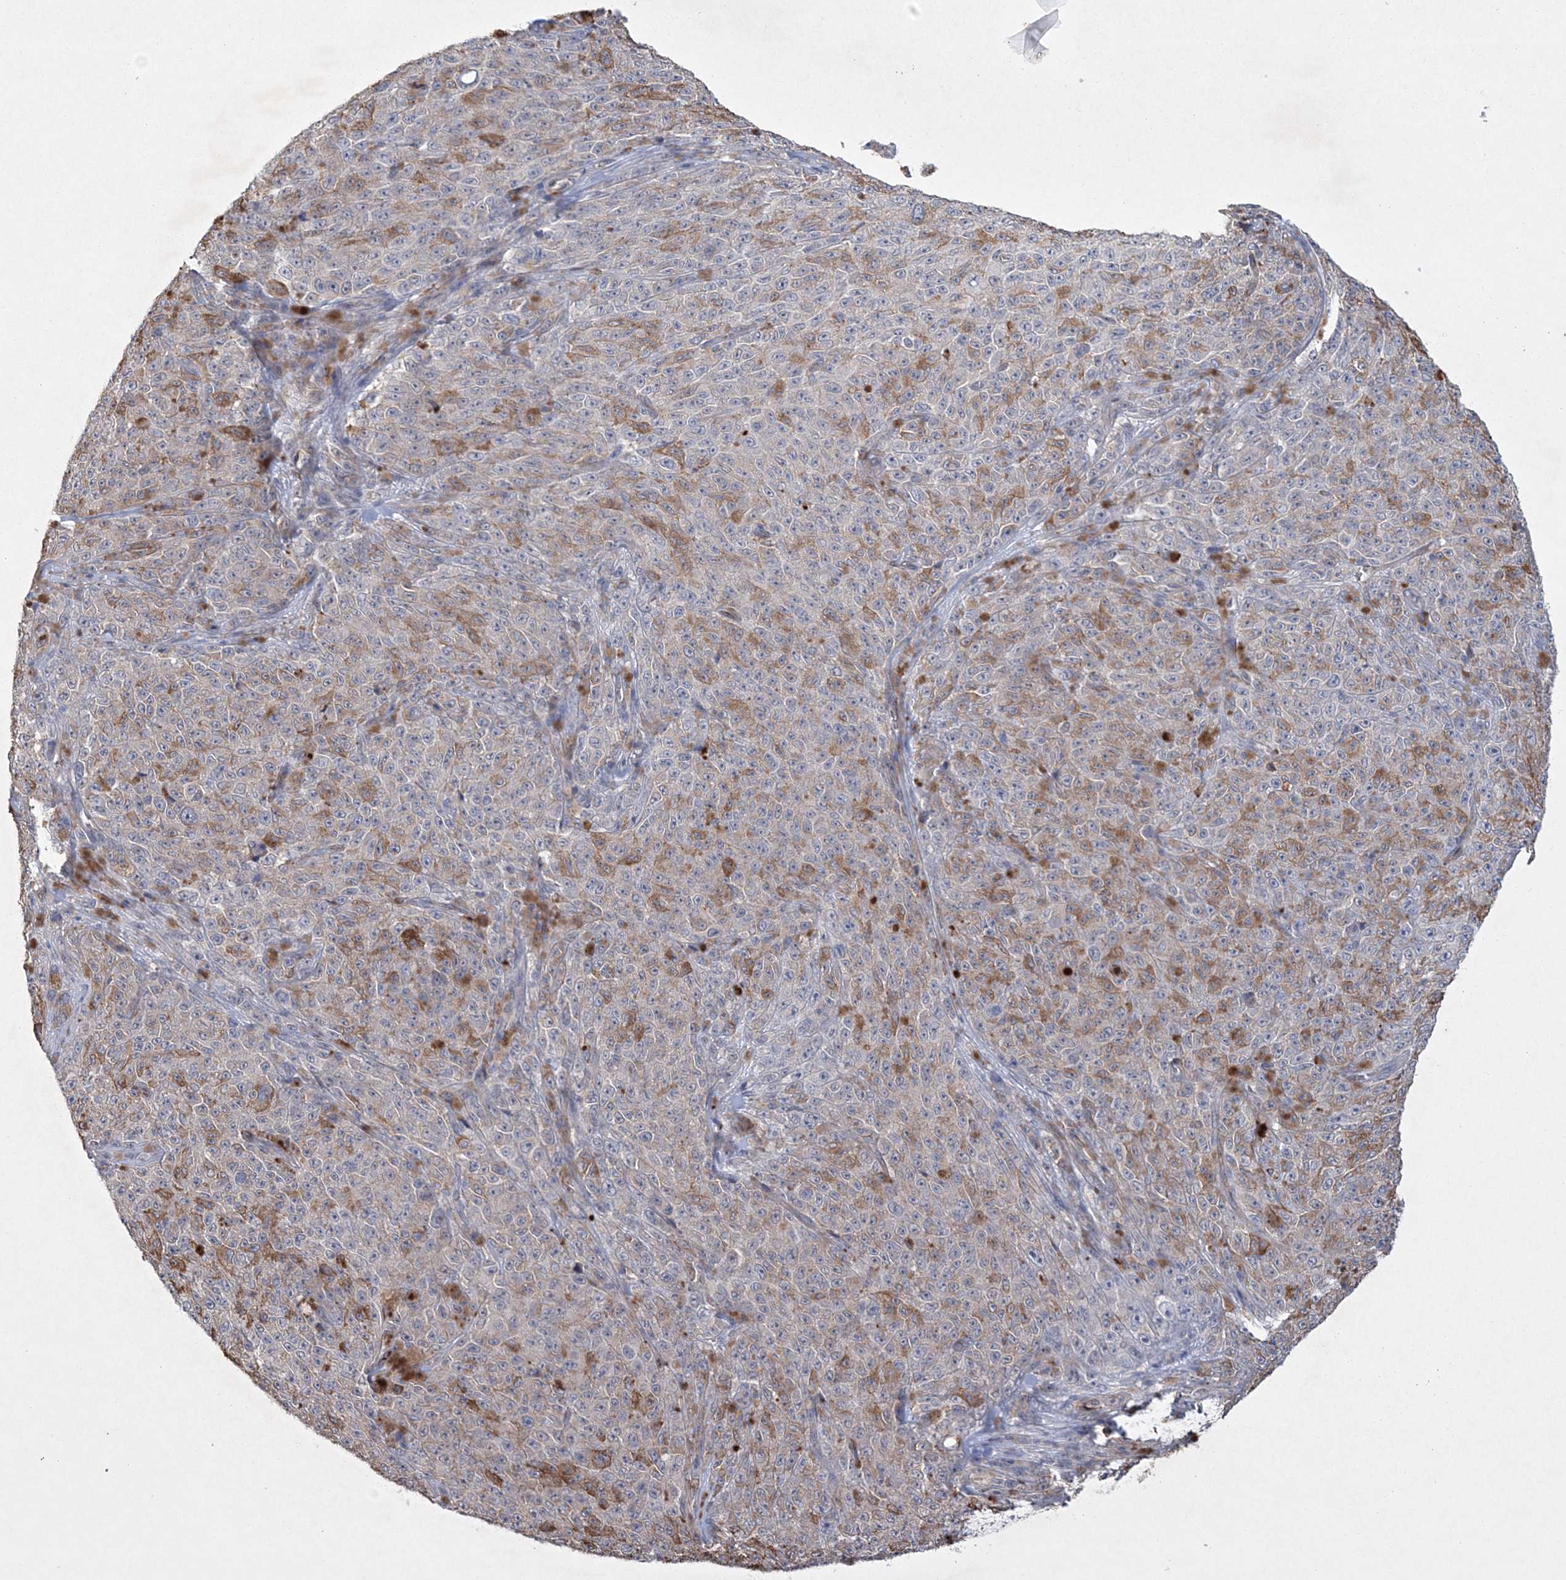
{"staining": {"intensity": "moderate", "quantity": "<25%", "location": "cytoplasmic/membranous"}, "tissue": "melanoma", "cell_type": "Tumor cells", "image_type": "cancer", "snomed": [{"axis": "morphology", "description": "Malignant melanoma, NOS"}, {"axis": "topography", "description": "Skin"}], "caption": "Protein expression analysis of malignant melanoma demonstrates moderate cytoplasmic/membranous expression in approximately <25% of tumor cells.", "gene": "DPCD", "patient": {"sex": "female", "age": 82}}